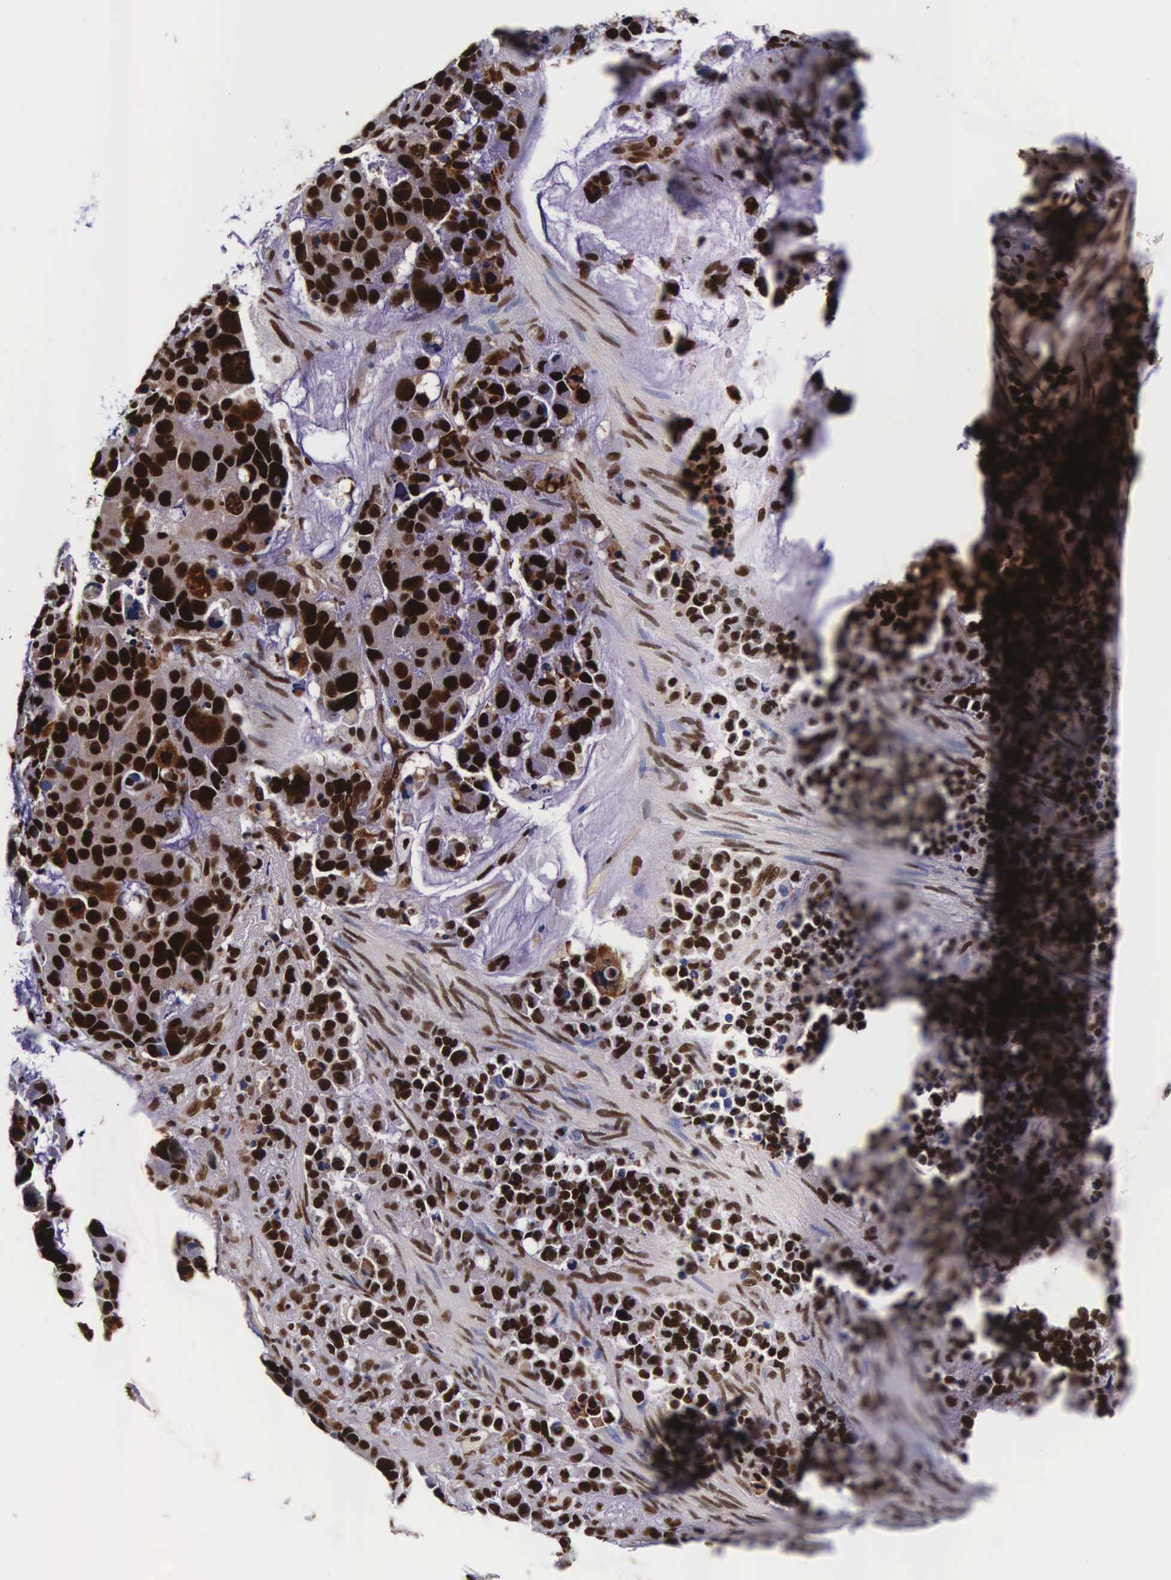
{"staining": {"intensity": "strong", "quantity": ">75%", "location": "cytoplasmic/membranous,nuclear"}, "tissue": "stomach cancer", "cell_type": "Tumor cells", "image_type": "cancer", "snomed": [{"axis": "morphology", "description": "Adenocarcinoma, NOS"}, {"axis": "topography", "description": "Stomach, upper"}], "caption": "A high-resolution photomicrograph shows immunohistochemistry (IHC) staining of stomach adenocarcinoma, which displays strong cytoplasmic/membranous and nuclear positivity in about >75% of tumor cells. Immunohistochemistry stains the protein in brown and the nuclei are stained blue.", "gene": "PABPN1", "patient": {"sex": "male", "age": 71}}